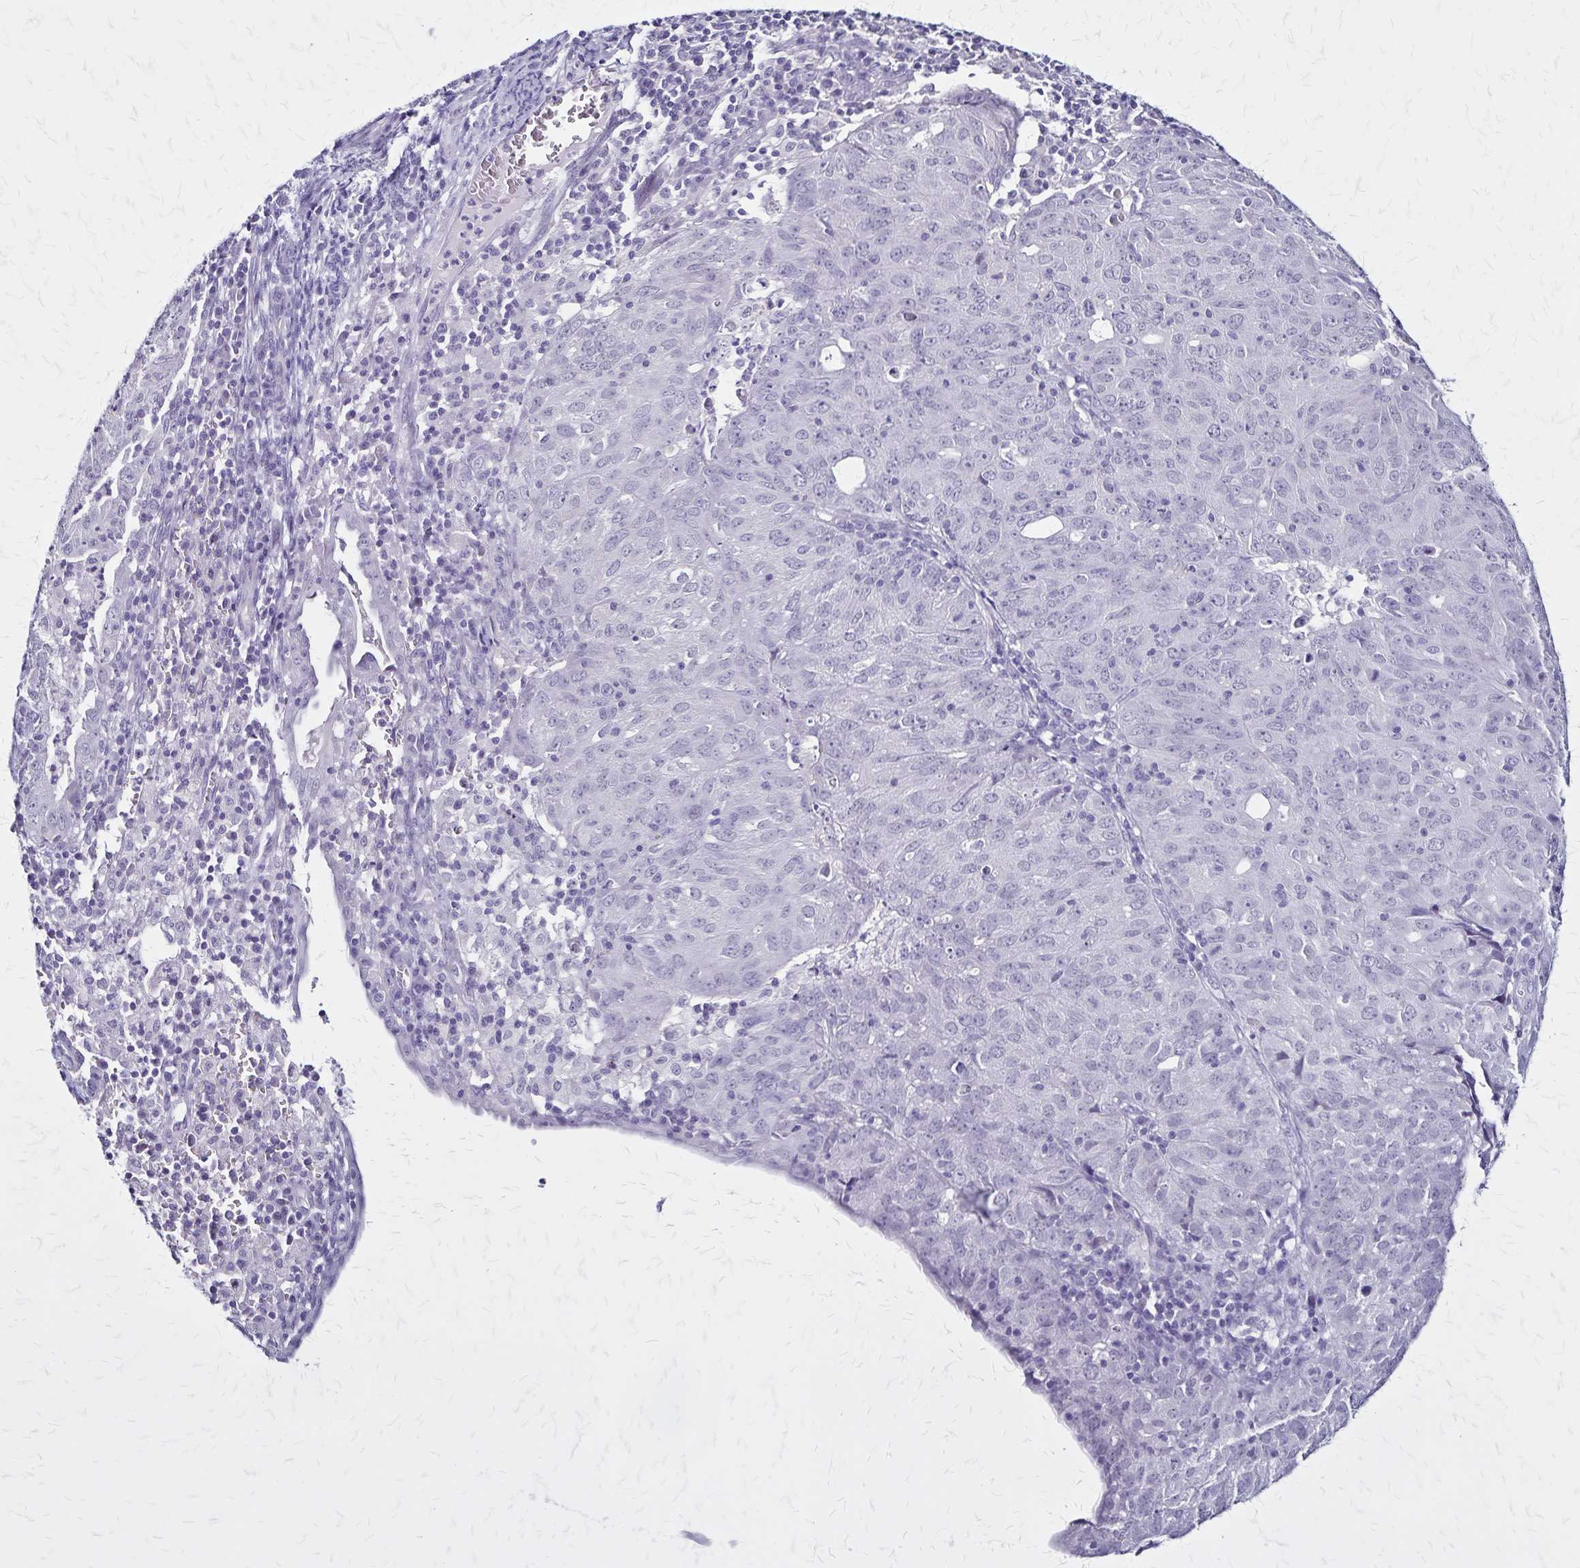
{"staining": {"intensity": "negative", "quantity": "none", "location": "none"}, "tissue": "cervical cancer", "cell_type": "Tumor cells", "image_type": "cancer", "snomed": [{"axis": "morphology", "description": "Adenocarcinoma, NOS"}, {"axis": "topography", "description": "Cervix"}], "caption": "Immunohistochemistry photomicrograph of human adenocarcinoma (cervical) stained for a protein (brown), which reveals no expression in tumor cells.", "gene": "PLXNA4", "patient": {"sex": "female", "age": 56}}